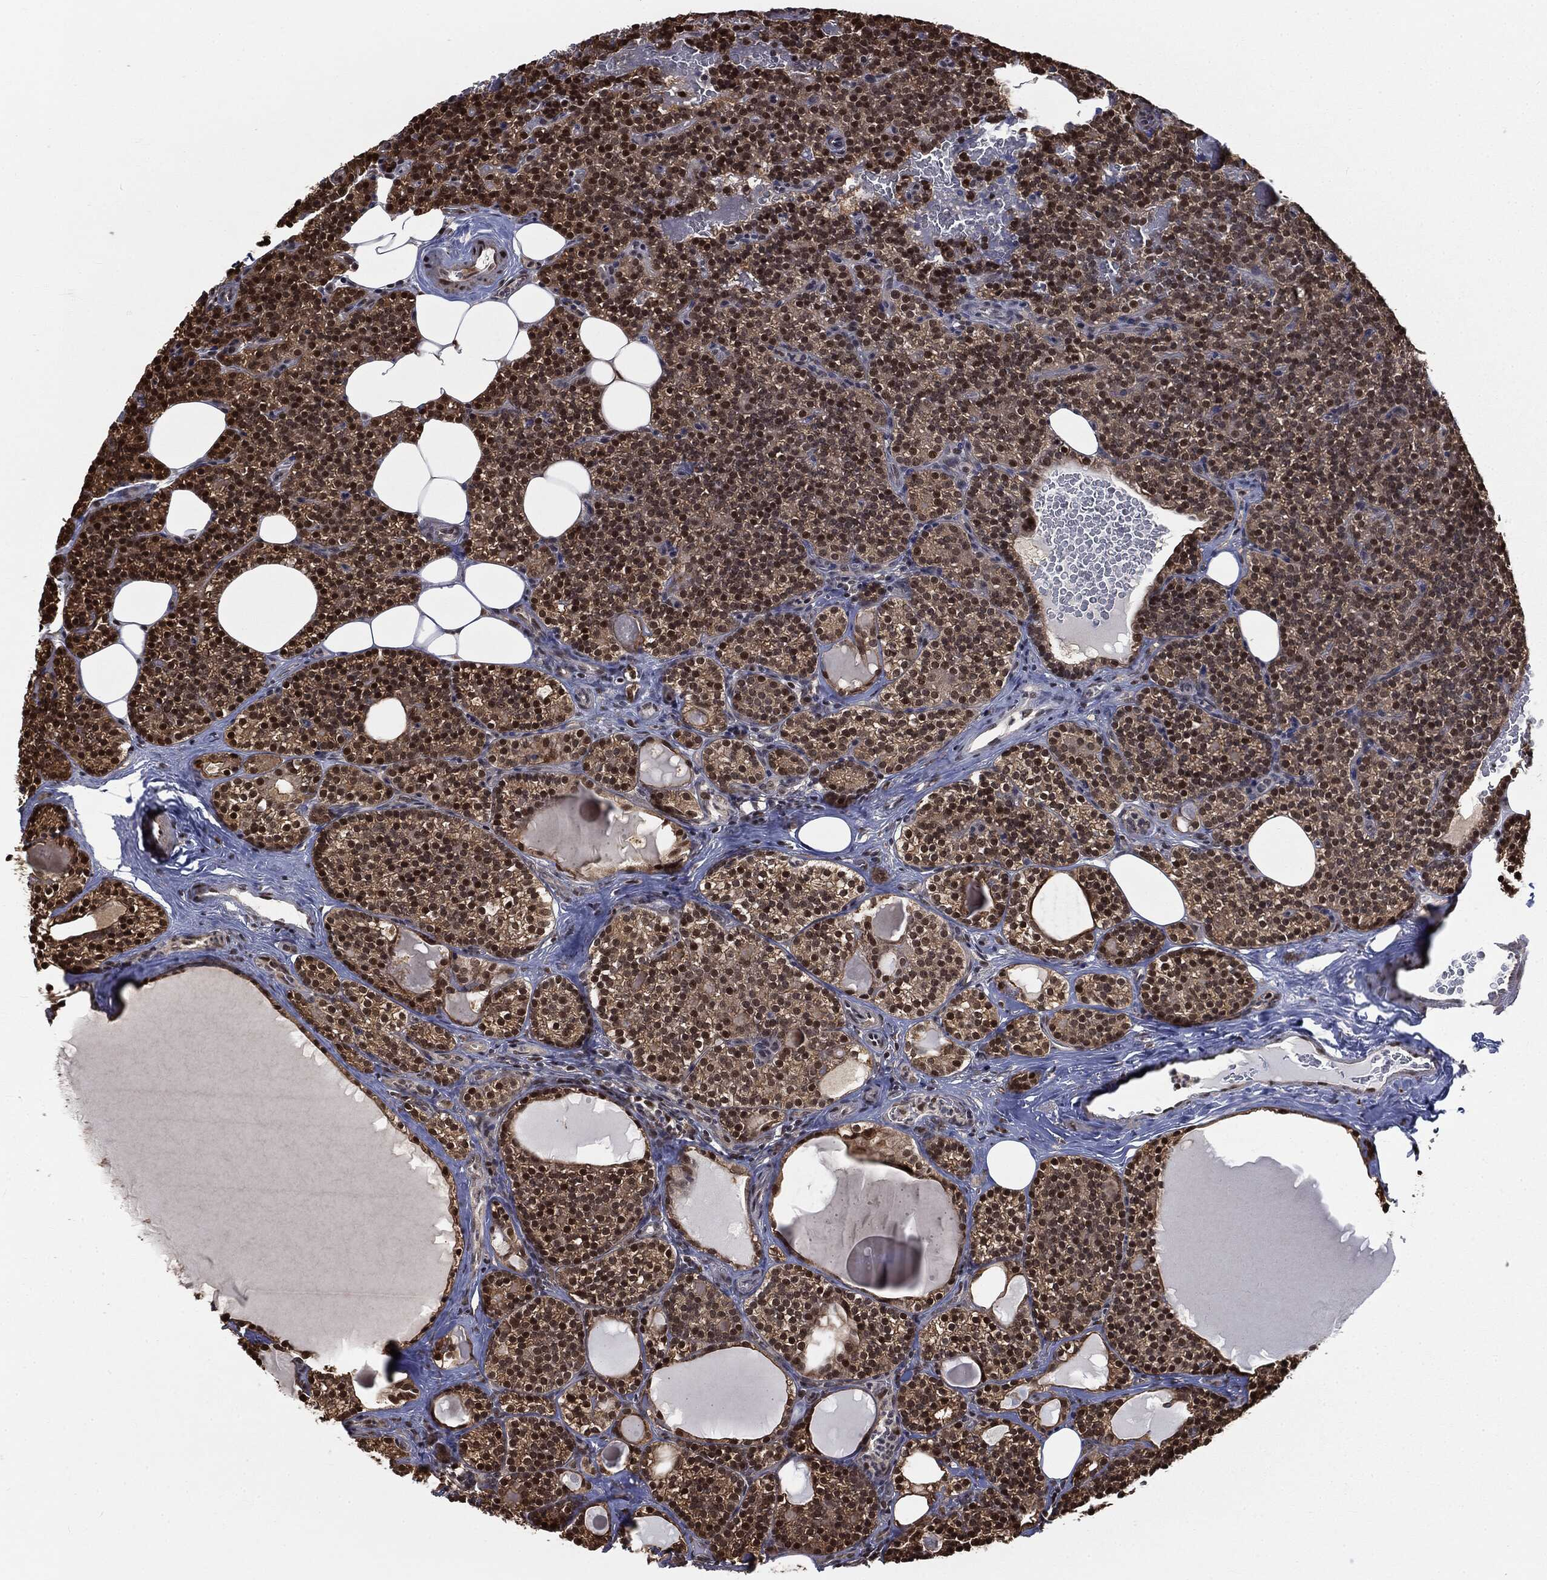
{"staining": {"intensity": "strong", "quantity": ">75%", "location": "cytoplasmic/membranous,nuclear"}, "tissue": "parathyroid gland", "cell_type": "Glandular cells", "image_type": "normal", "snomed": [{"axis": "morphology", "description": "Normal tissue, NOS"}, {"axis": "topography", "description": "Parathyroid gland"}], "caption": "An immunohistochemistry photomicrograph of normal tissue is shown. Protein staining in brown highlights strong cytoplasmic/membranous,nuclear positivity in parathyroid gland within glandular cells.", "gene": "SHLD2", "patient": {"sex": "female", "age": 63}}